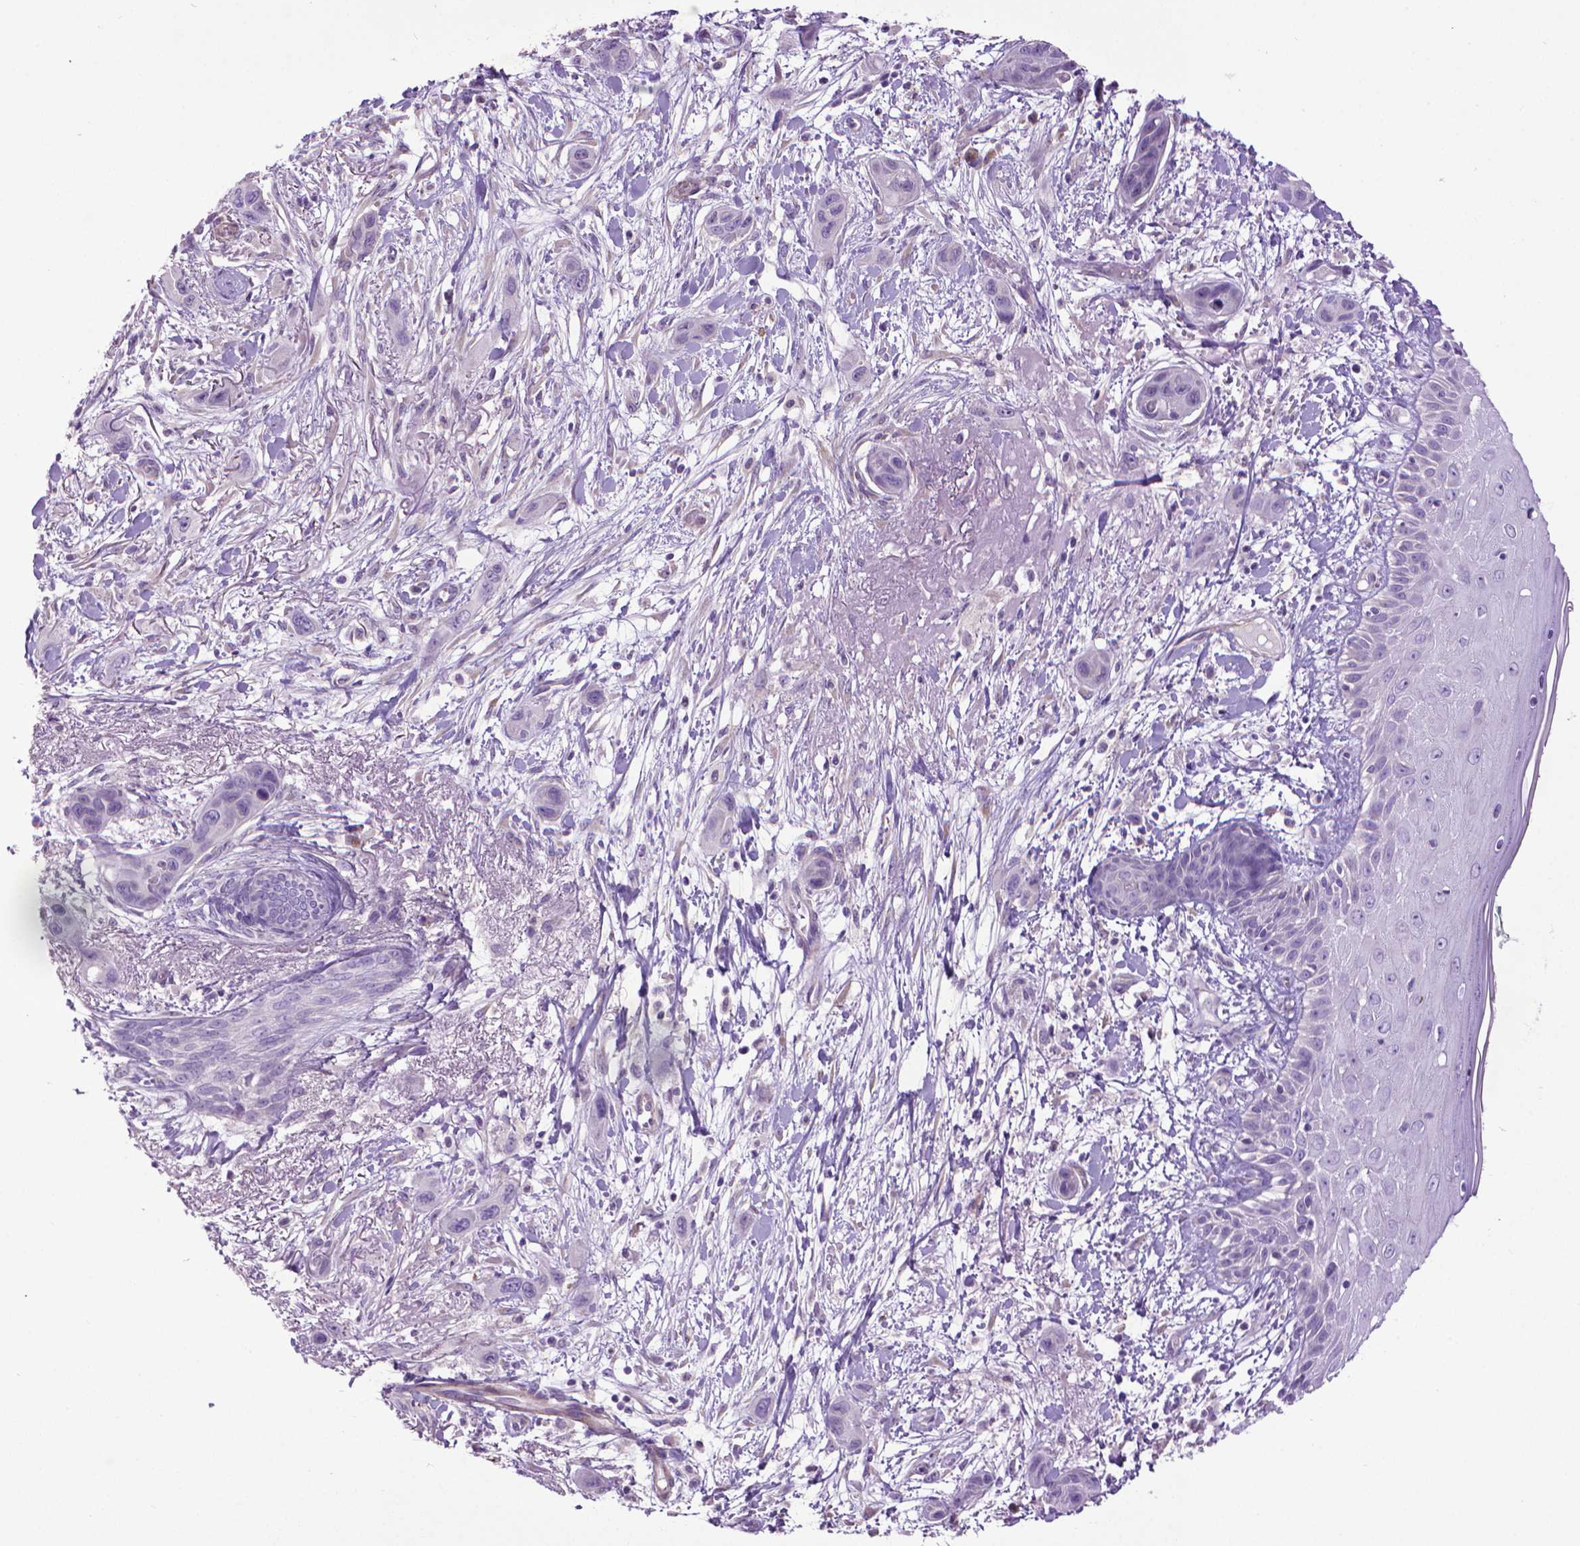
{"staining": {"intensity": "negative", "quantity": "none", "location": "none"}, "tissue": "skin cancer", "cell_type": "Tumor cells", "image_type": "cancer", "snomed": [{"axis": "morphology", "description": "Squamous cell carcinoma, NOS"}, {"axis": "topography", "description": "Skin"}], "caption": "Immunohistochemical staining of human squamous cell carcinoma (skin) displays no significant expression in tumor cells.", "gene": "AQP10", "patient": {"sex": "male", "age": 79}}